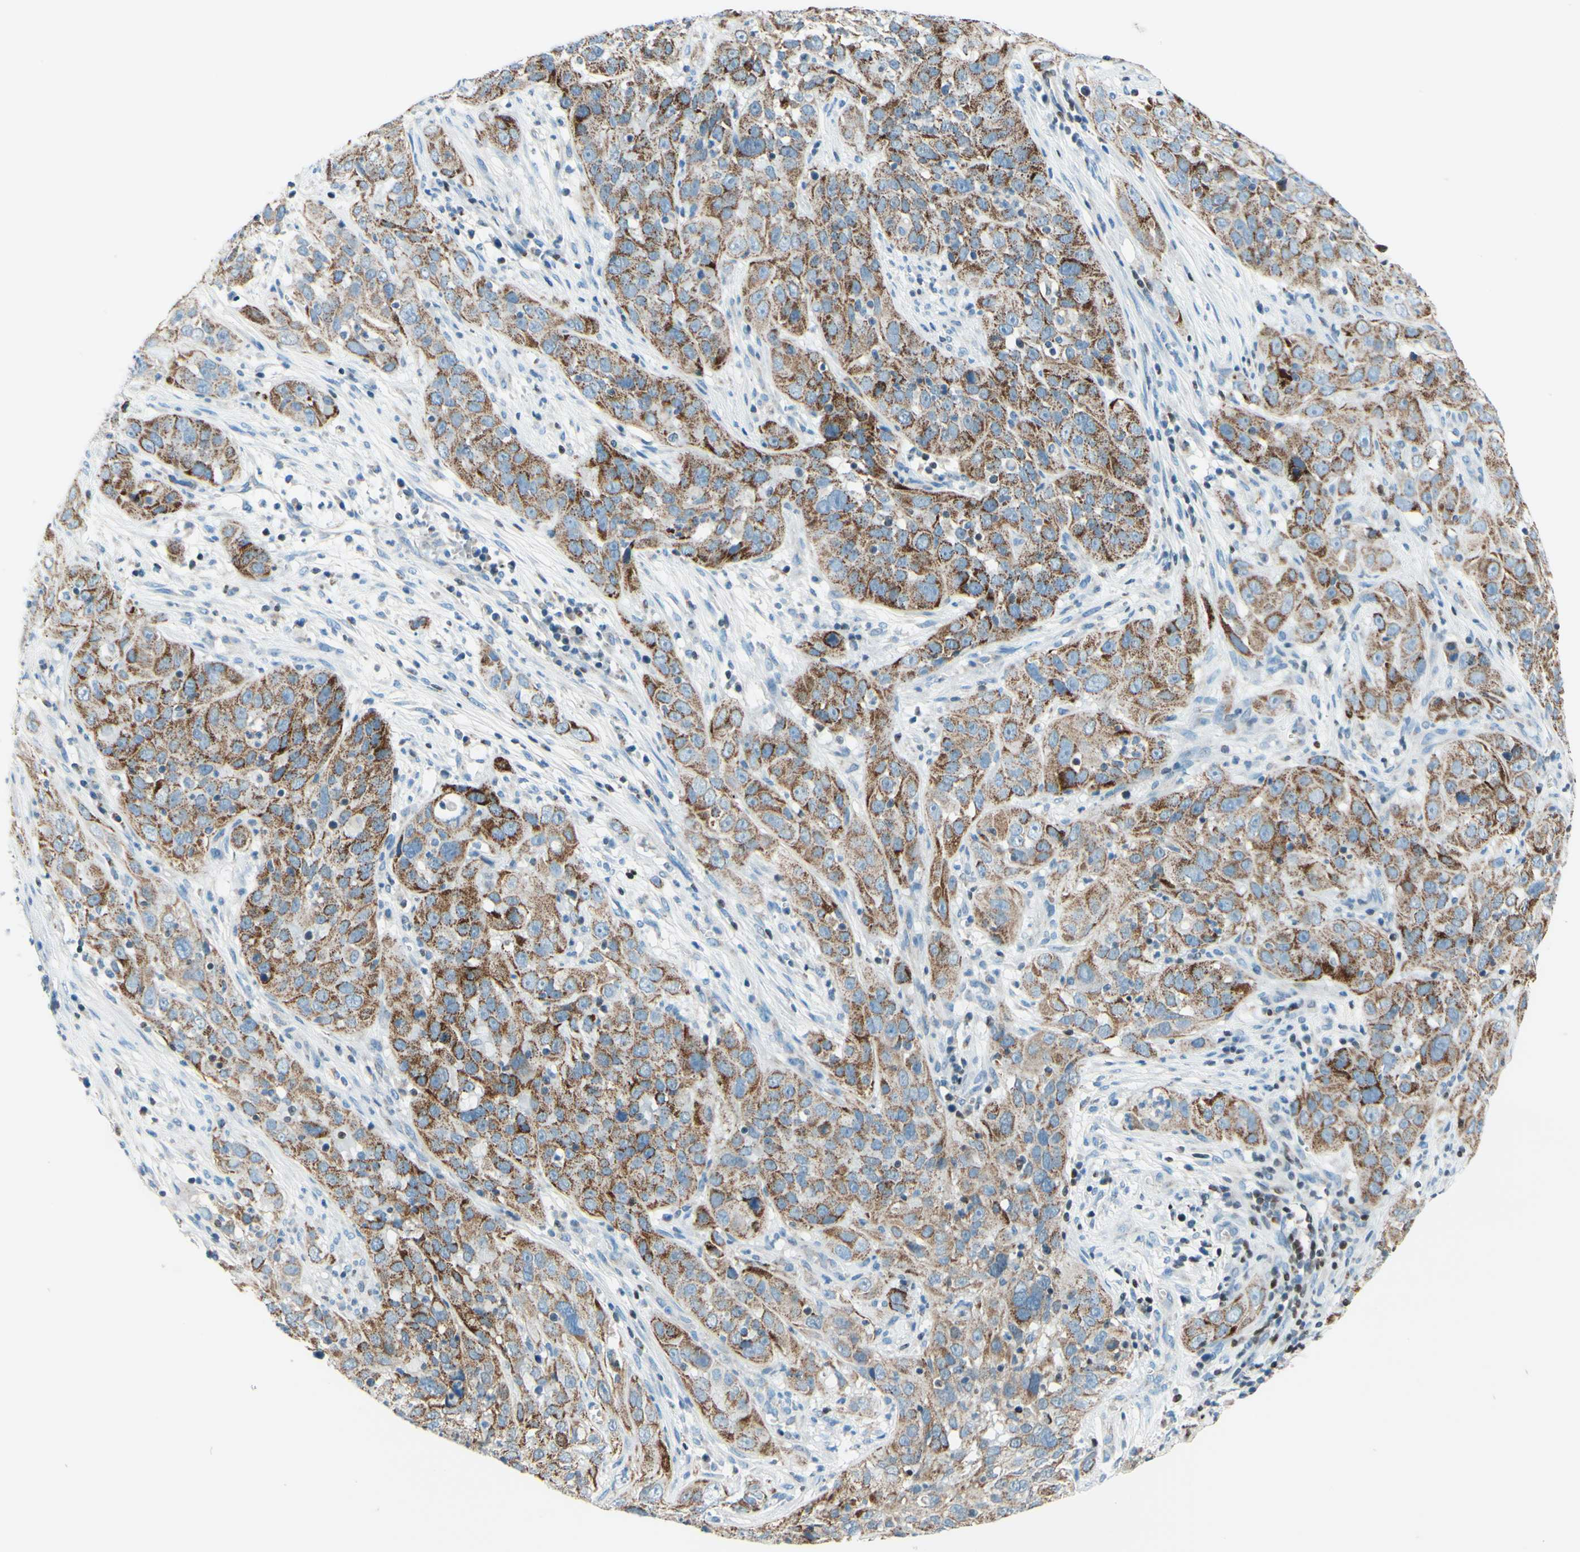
{"staining": {"intensity": "moderate", "quantity": ">75%", "location": "cytoplasmic/membranous"}, "tissue": "cervical cancer", "cell_type": "Tumor cells", "image_type": "cancer", "snomed": [{"axis": "morphology", "description": "Squamous cell carcinoma, NOS"}, {"axis": "topography", "description": "Cervix"}], "caption": "High-power microscopy captured an immunohistochemistry (IHC) micrograph of cervical squamous cell carcinoma, revealing moderate cytoplasmic/membranous staining in about >75% of tumor cells. The staining was performed using DAB to visualize the protein expression in brown, while the nuclei were stained in blue with hematoxylin (Magnification: 20x).", "gene": "CBX7", "patient": {"sex": "female", "age": 32}}